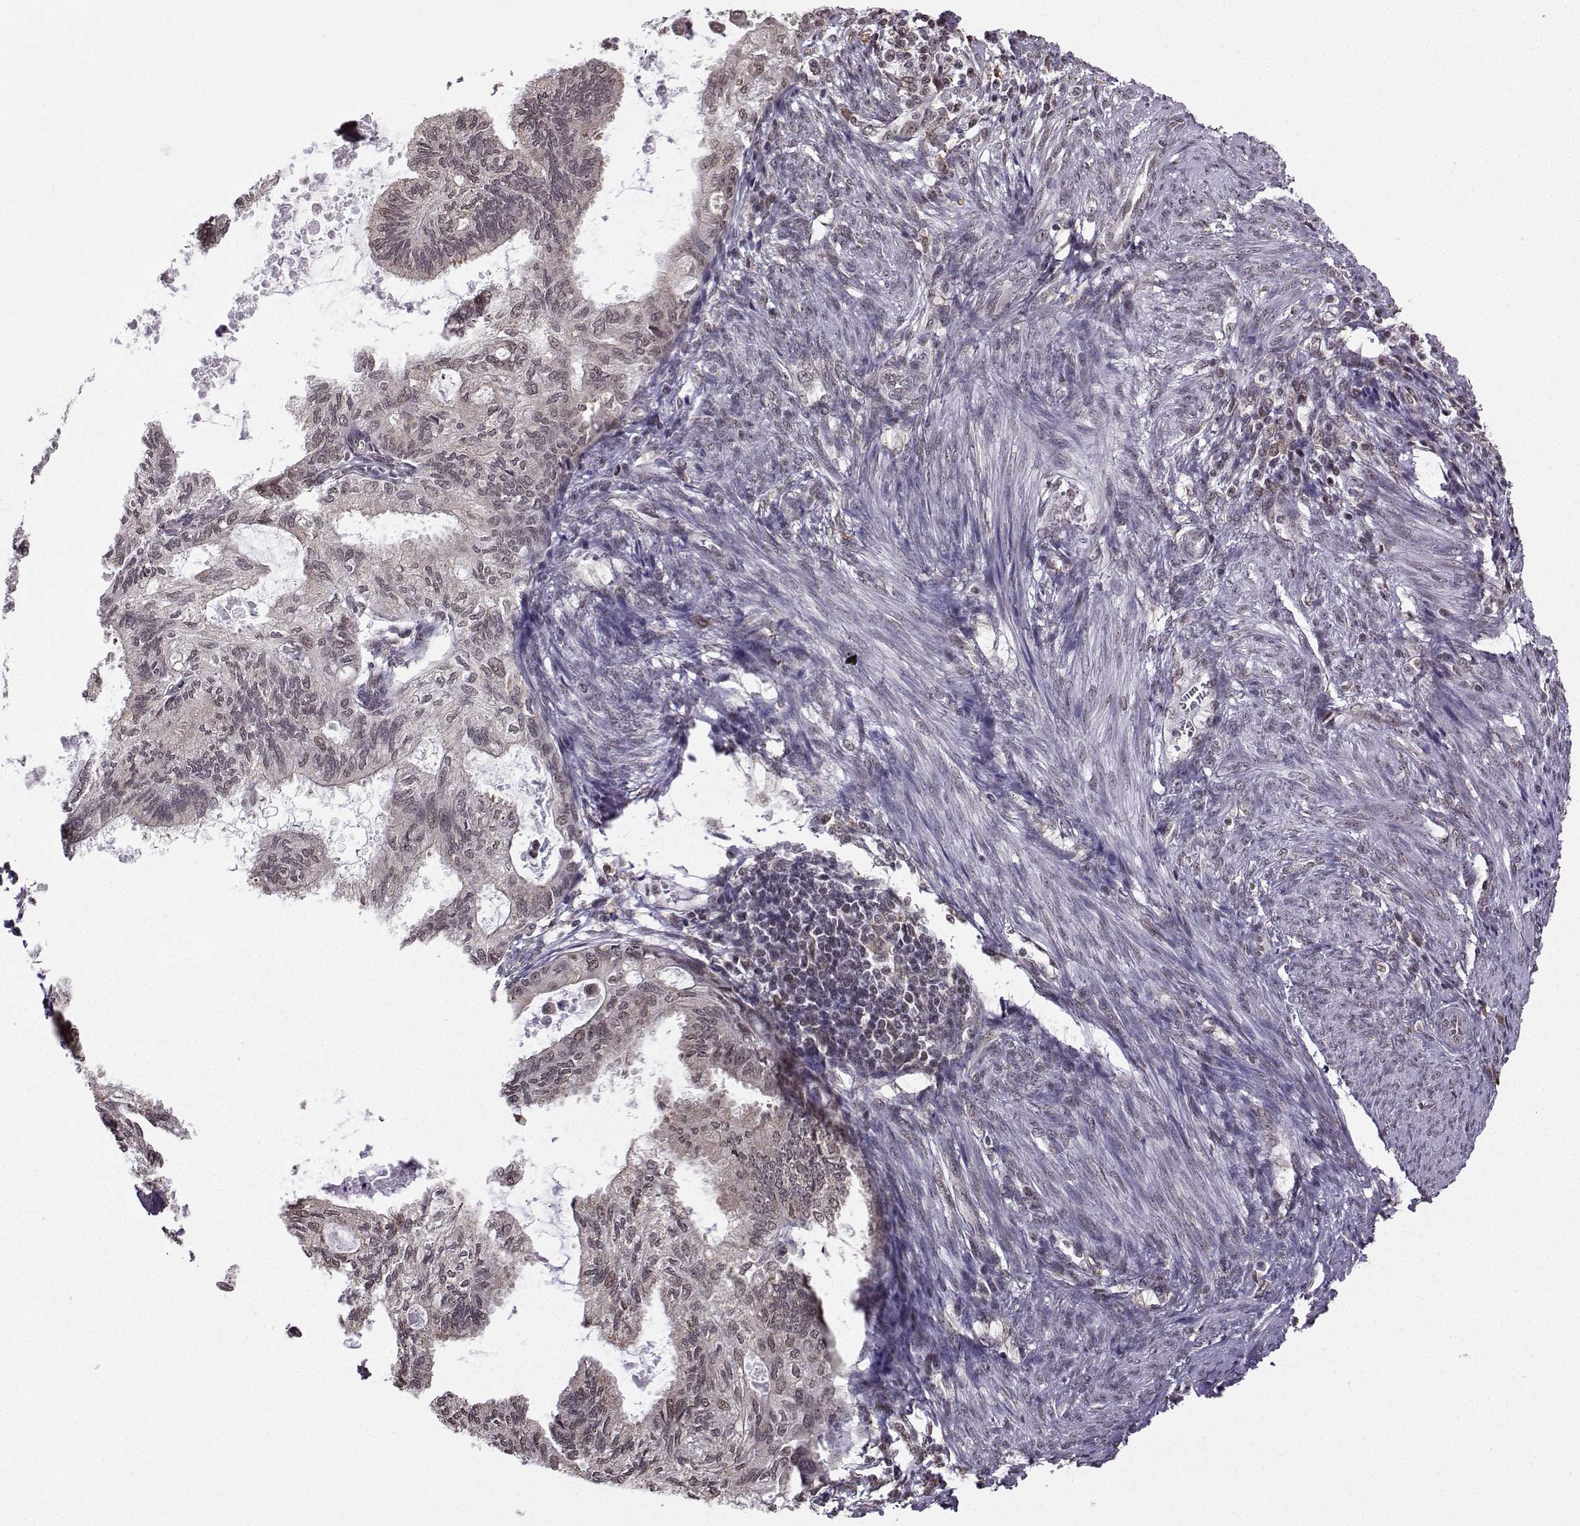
{"staining": {"intensity": "negative", "quantity": "none", "location": "none"}, "tissue": "endometrial cancer", "cell_type": "Tumor cells", "image_type": "cancer", "snomed": [{"axis": "morphology", "description": "Adenocarcinoma, NOS"}, {"axis": "topography", "description": "Endometrium"}], "caption": "This is an immunohistochemistry (IHC) image of endometrial cancer. There is no expression in tumor cells.", "gene": "EZH1", "patient": {"sex": "female", "age": 86}}